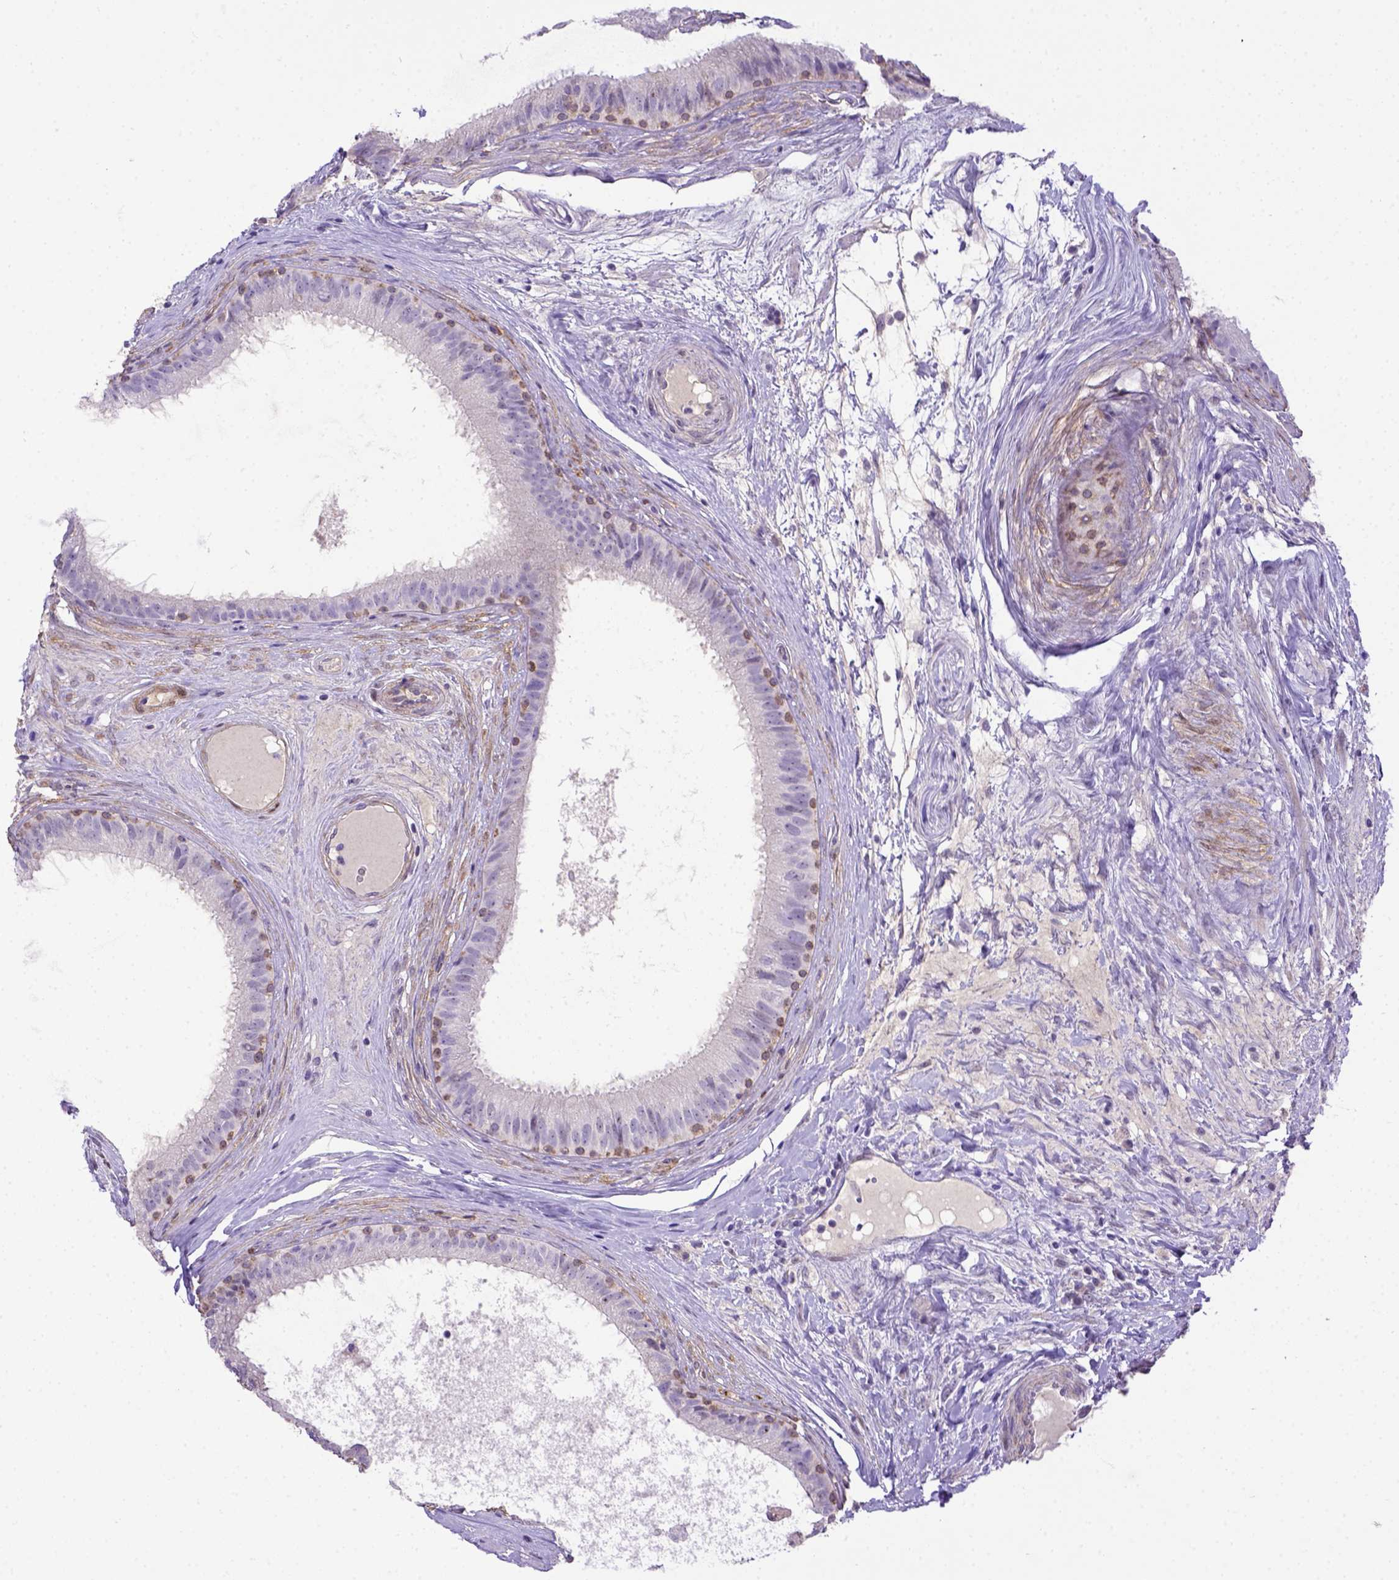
{"staining": {"intensity": "moderate", "quantity": "<25%", "location": "cytoplasmic/membranous"}, "tissue": "epididymis", "cell_type": "Glandular cells", "image_type": "normal", "snomed": [{"axis": "morphology", "description": "Normal tissue, NOS"}, {"axis": "topography", "description": "Epididymis"}], "caption": "DAB immunohistochemical staining of unremarkable epididymis displays moderate cytoplasmic/membranous protein staining in about <25% of glandular cells. The protein of interest is stained brown, and the nuclei are stained in blue (DAB IHC with brightfield microscopy, high magnification).", "gene": "BTN1A1", "patient": {"sex": "male", "age": 59}}